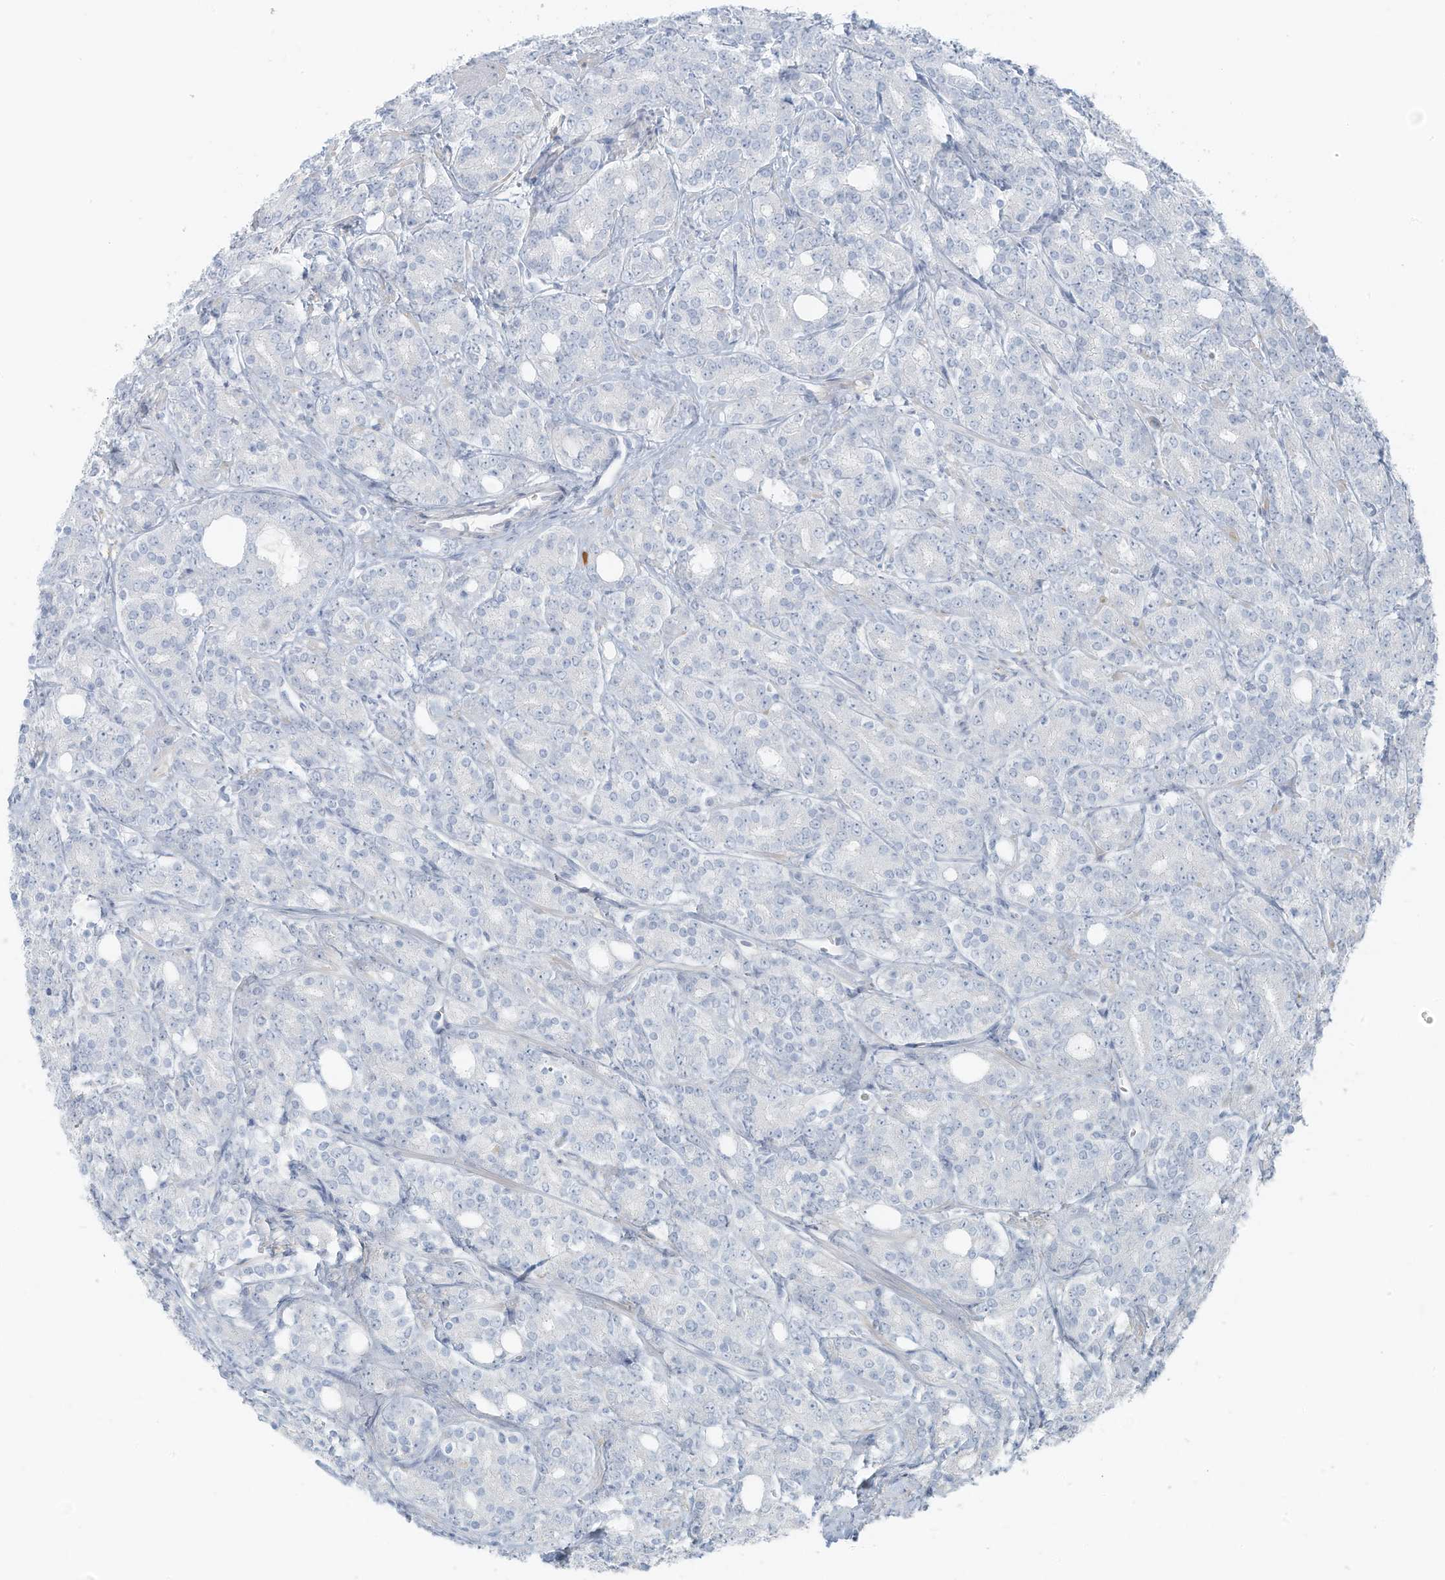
{"staining": {"intensity": "negative", "quantity": "none", "location": "none"}, "tissue": "prostate cancer", "cell_type": "Tumor cells", "image_type": "cancer", "snomed": [{"axis": "morphology", "description": "Adenocarcinoma, High grade"}, {"axis": "topography", "description": "Prostate"}], "caption": "DAB (3,3'-diaminobenzidine) immunohistochemical staining of prostate high-grade adenocarcinoma displays no significant expression in tumor cells.", "gene": "SLC25A43", "patient": {"sex": "male", "age": 62}}